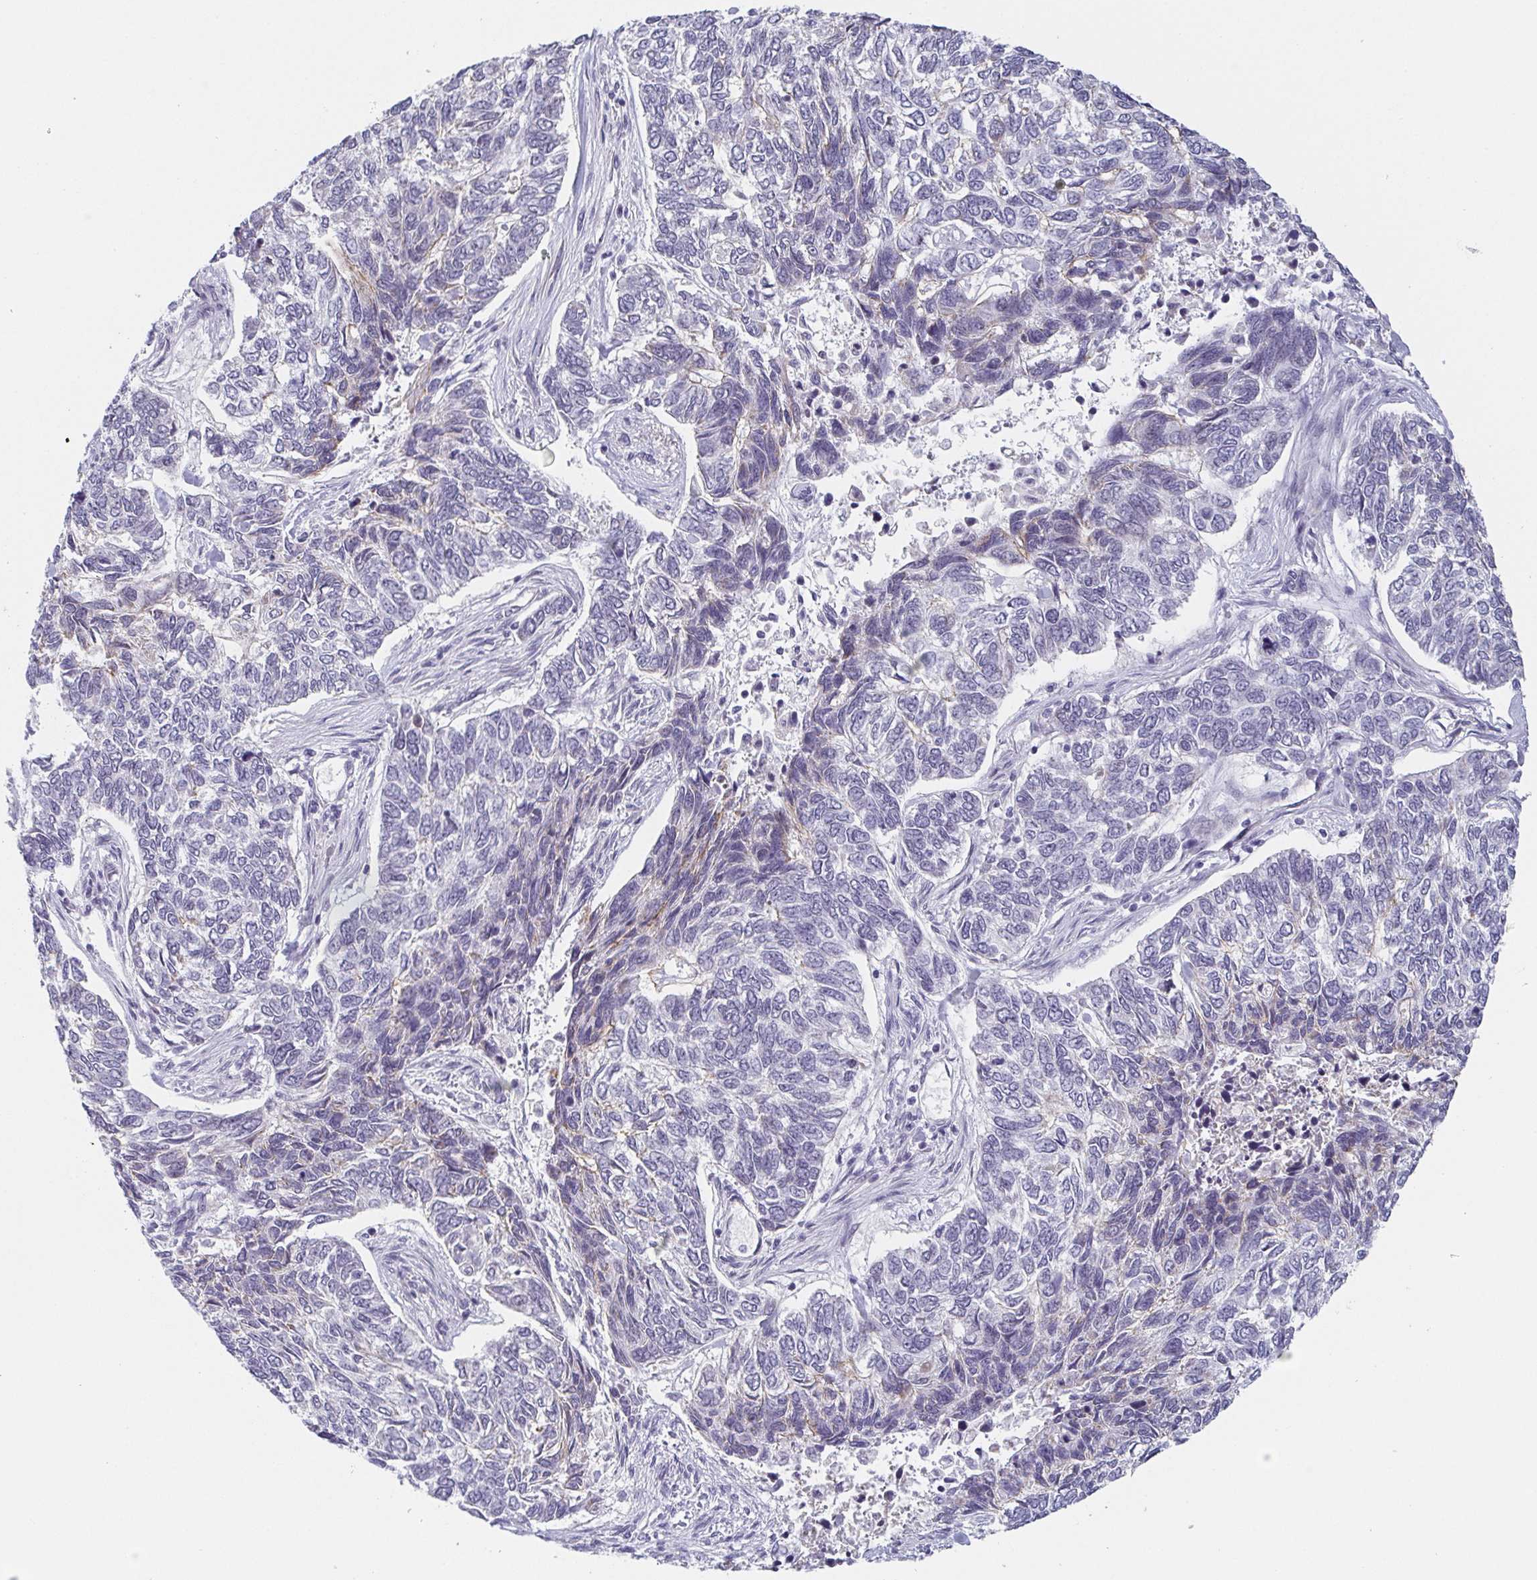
{"staining": {"intensity": "negative", "quantity": "none", "location": "none"}, "tissue": "skin cancer", "cell_type": "Tumor cells", "image_type": "cancer", "snomed": [{"axis": "morphology", "description": "Basal cell carcinoma"}, {"axis": "topography", "description": "Skin"}], "caption": "The histopathology image displays no significant expression in tumor cells of skin cancer (basal cell carcinoma).", "gene": "EXOSC7", "patient": {"sex": "female", "age": 65}}